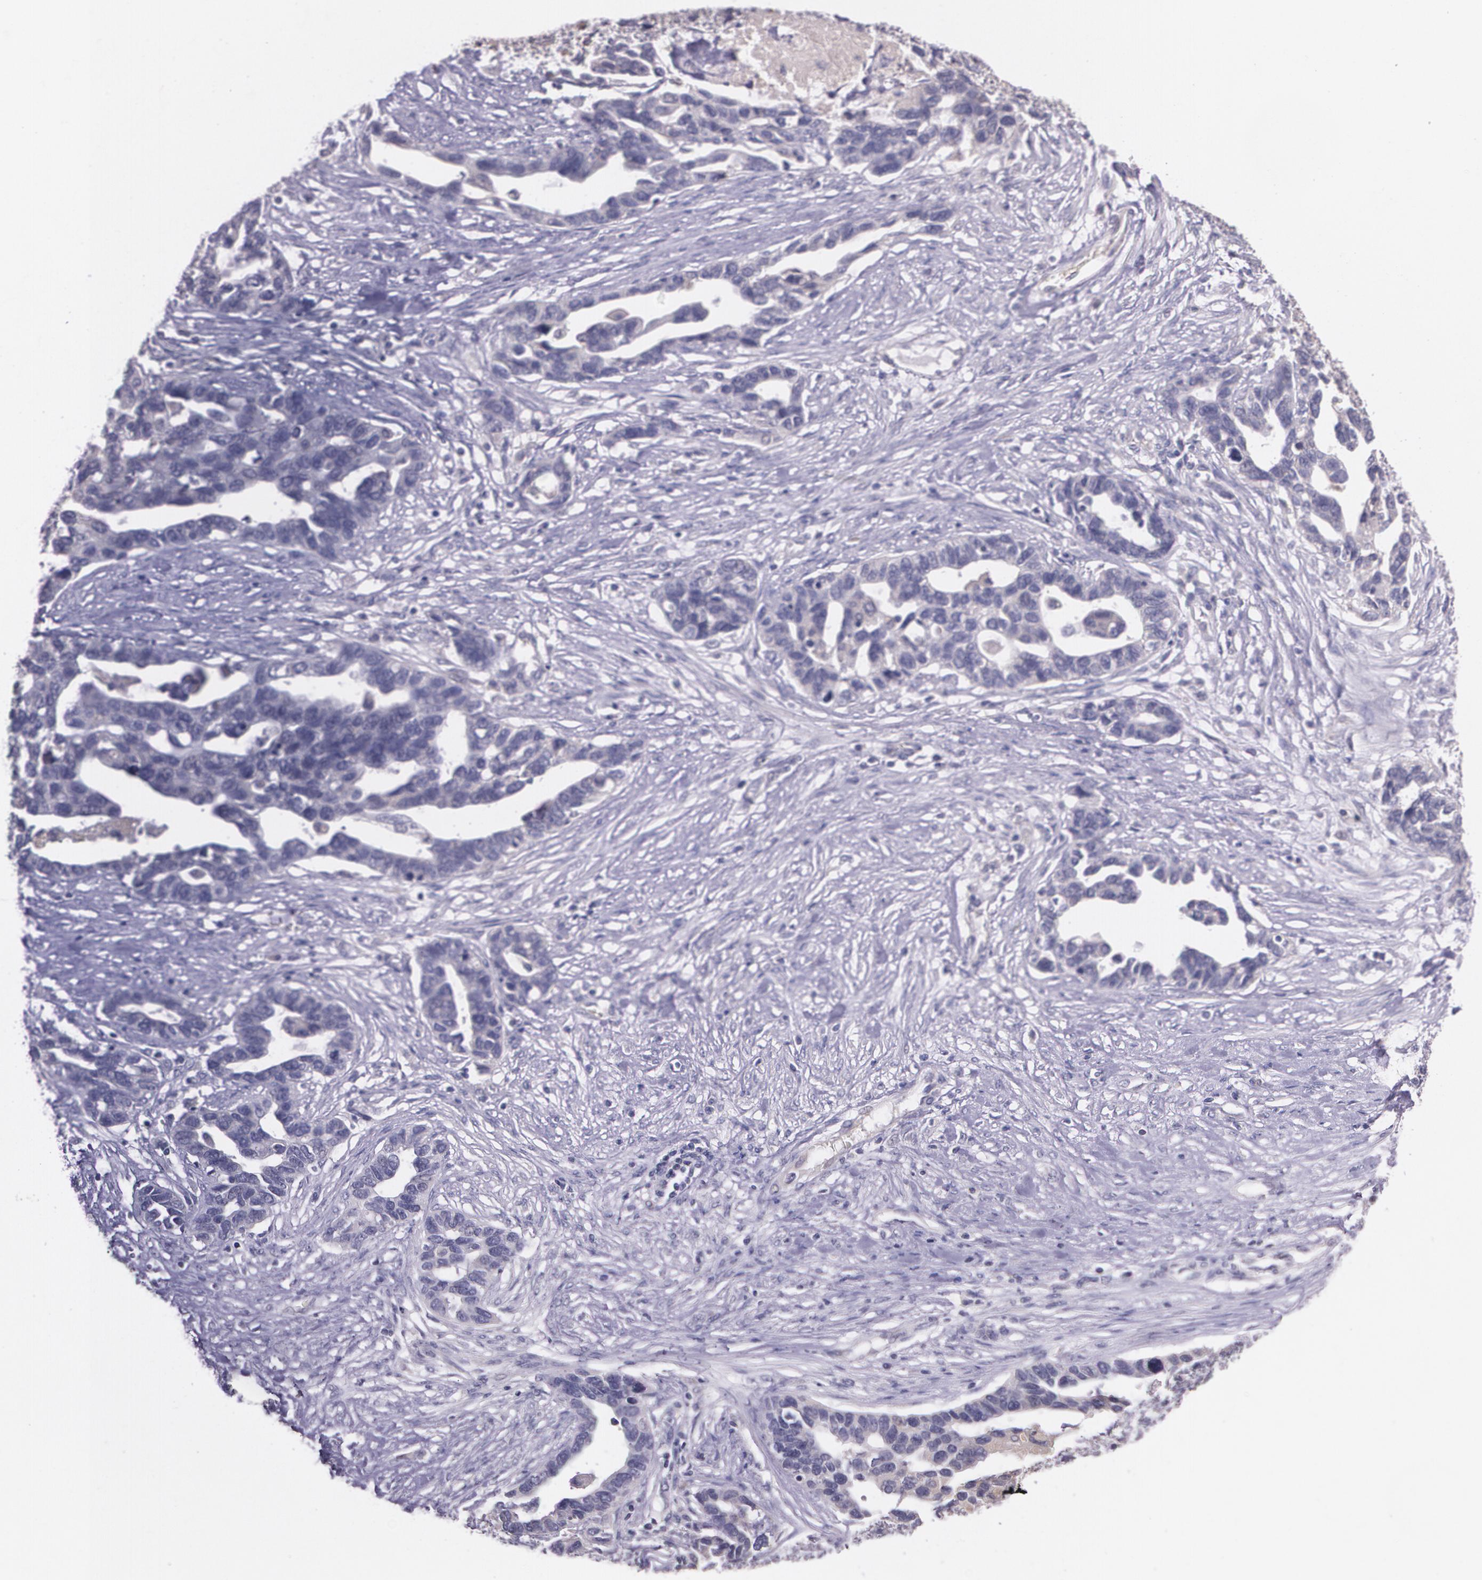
{"staining": {"intensity": "negative", "quantity": "none", "location": "none"}, "tissue": "ovarian cancer", "cell_type": "Tumor cells", "image_type": "cancer", "snomed": [{"axis": "morphology", "description": "Cystadenocarcinoma, serous, NOS"}, {"axis": "topography", "description": "Ovary"}], "caption": "IHC of human serous cystadenocarcinoma (ovarian) displays no staining in tumor cells.", "gene": "TM4SF1", "patient": {"sex": "female", "age": 54}}